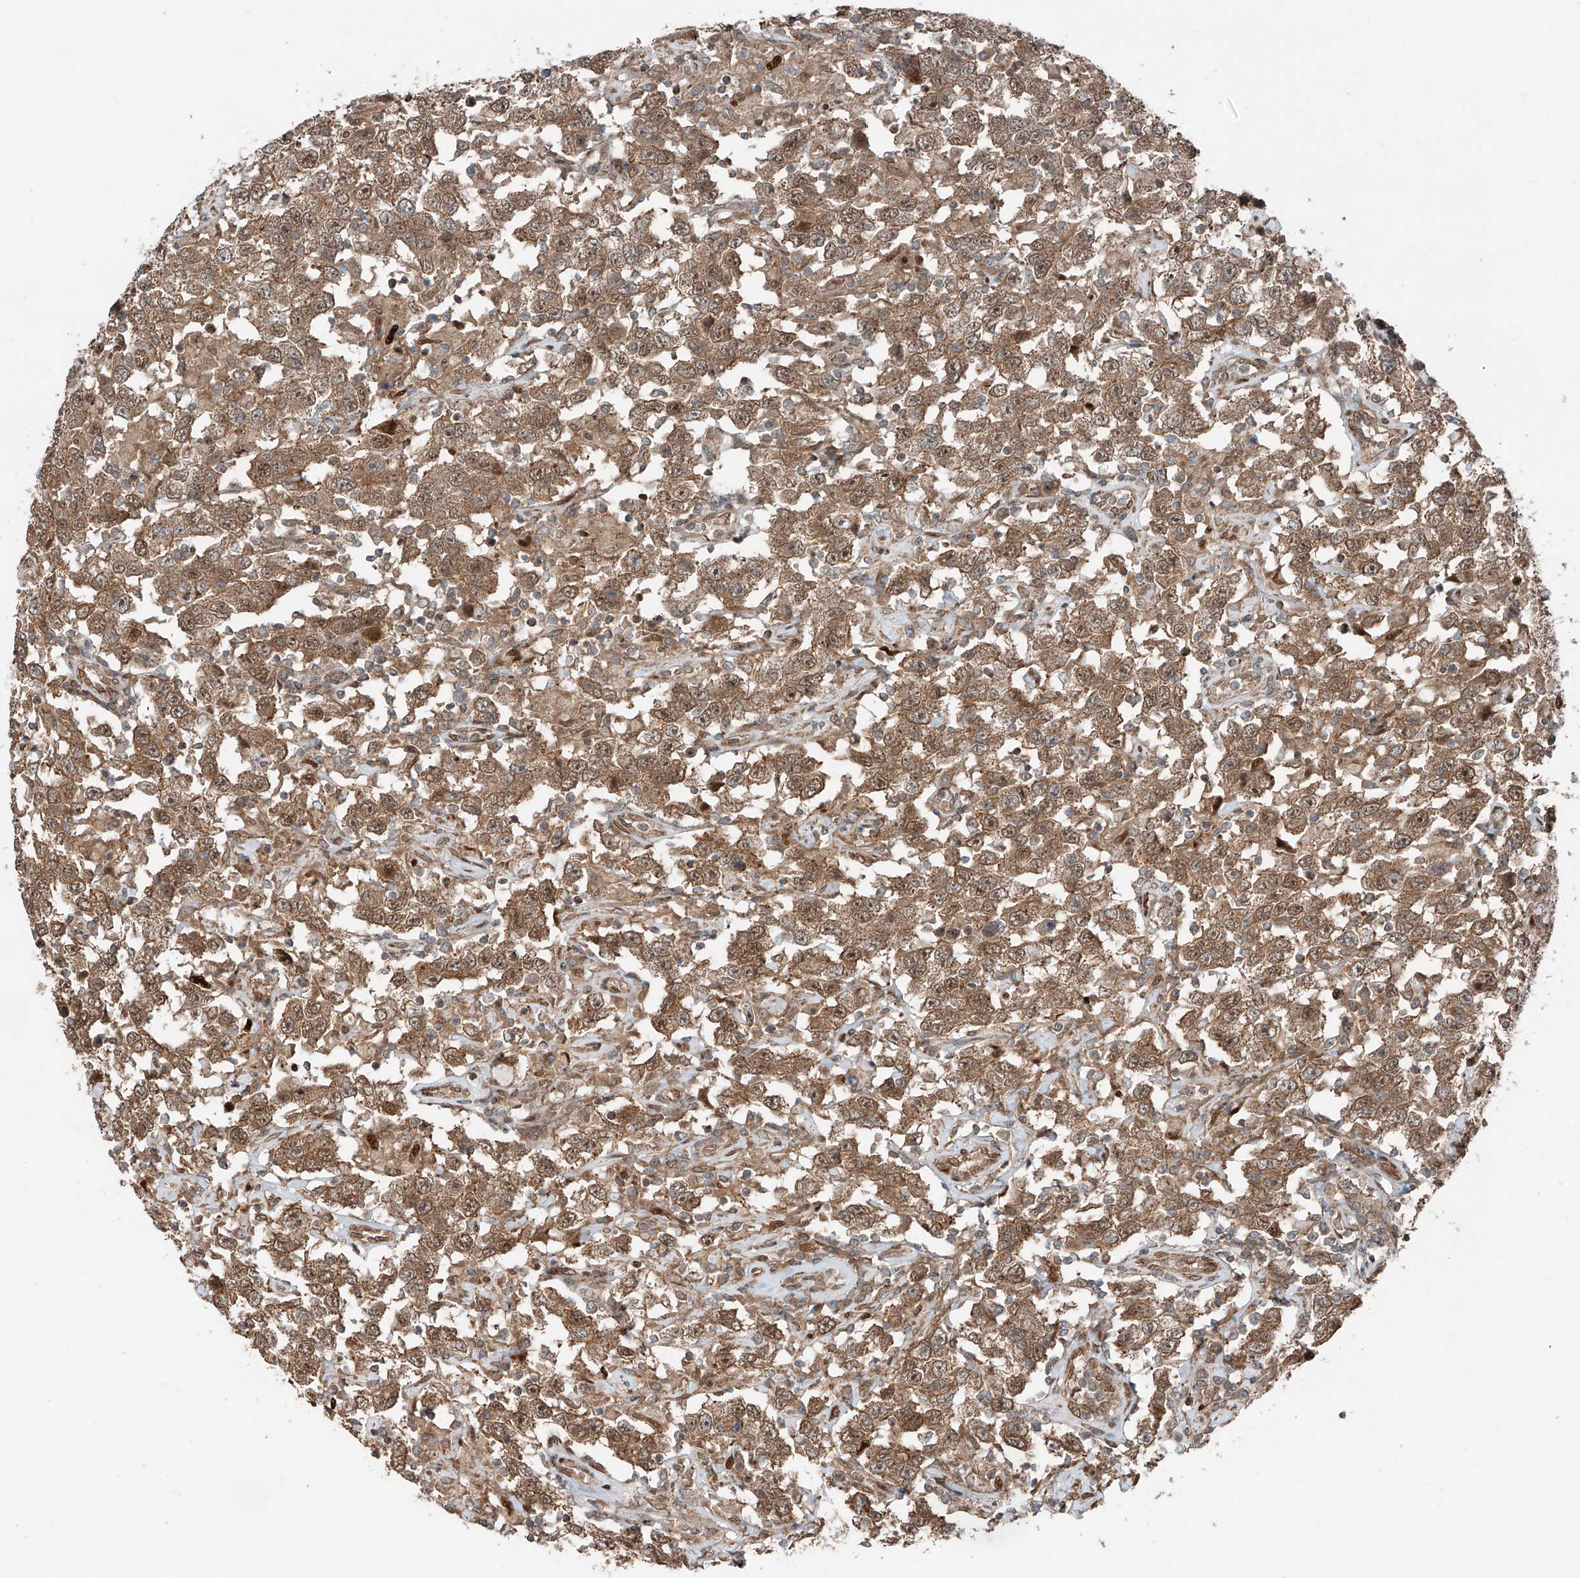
{"staining": {"intensity": "moderate", "quantity": ">75%", "location": "cytoplasmic/membranous"}, "tissue": "testis cancer", "cell_type": "Tumor cells", "image_type": "cancer", "snomed": [{"axis": "morphology", "description": "Seminoma, NOS"}, {"axis": "topography", "description": "Testis"}], "caption": "Testis seminoma stained with a protein marker reveals moderate staining in tumor cells.", "gene": "CEP162", "patient": {"sex": "male", "age": 41}}